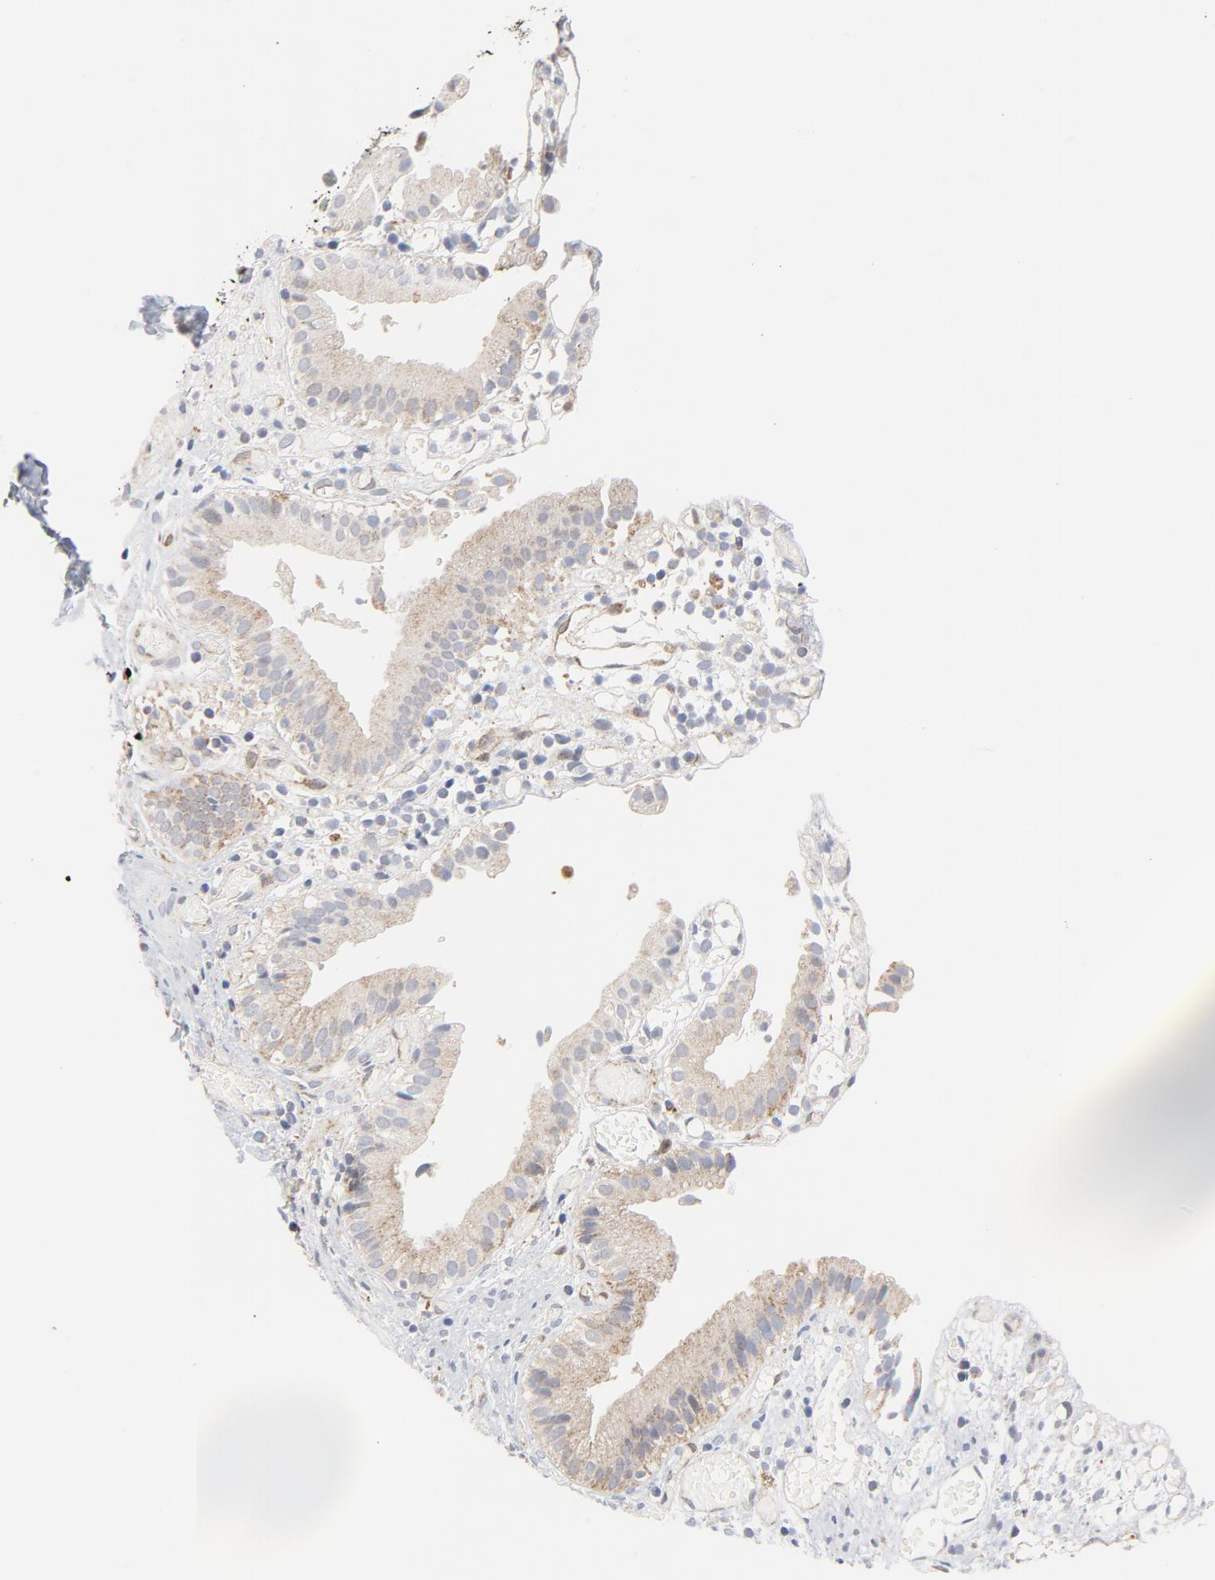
{"staining": {"intensity": "weak", "quantity": ">75%", "location": "cytoplasmic/membranous"}, "tissue": "gallbladder", "cell_type": "Glandular cells", "image_type": "normal", "snomed": [{"axis": "morphology", "description": "Normal tissue, NOS"}, {"axis": "topography", "description": "Gallbladder"}], "caption": "This image reveals immunohistochemistry (IHC) staining of unremarkable gallbladder, with low weak cytoplasmic/membranous expression in about >75% of glandular cells.", "gene": "RAPGEF4", "patient": {"sex": "male", "age": 65}}